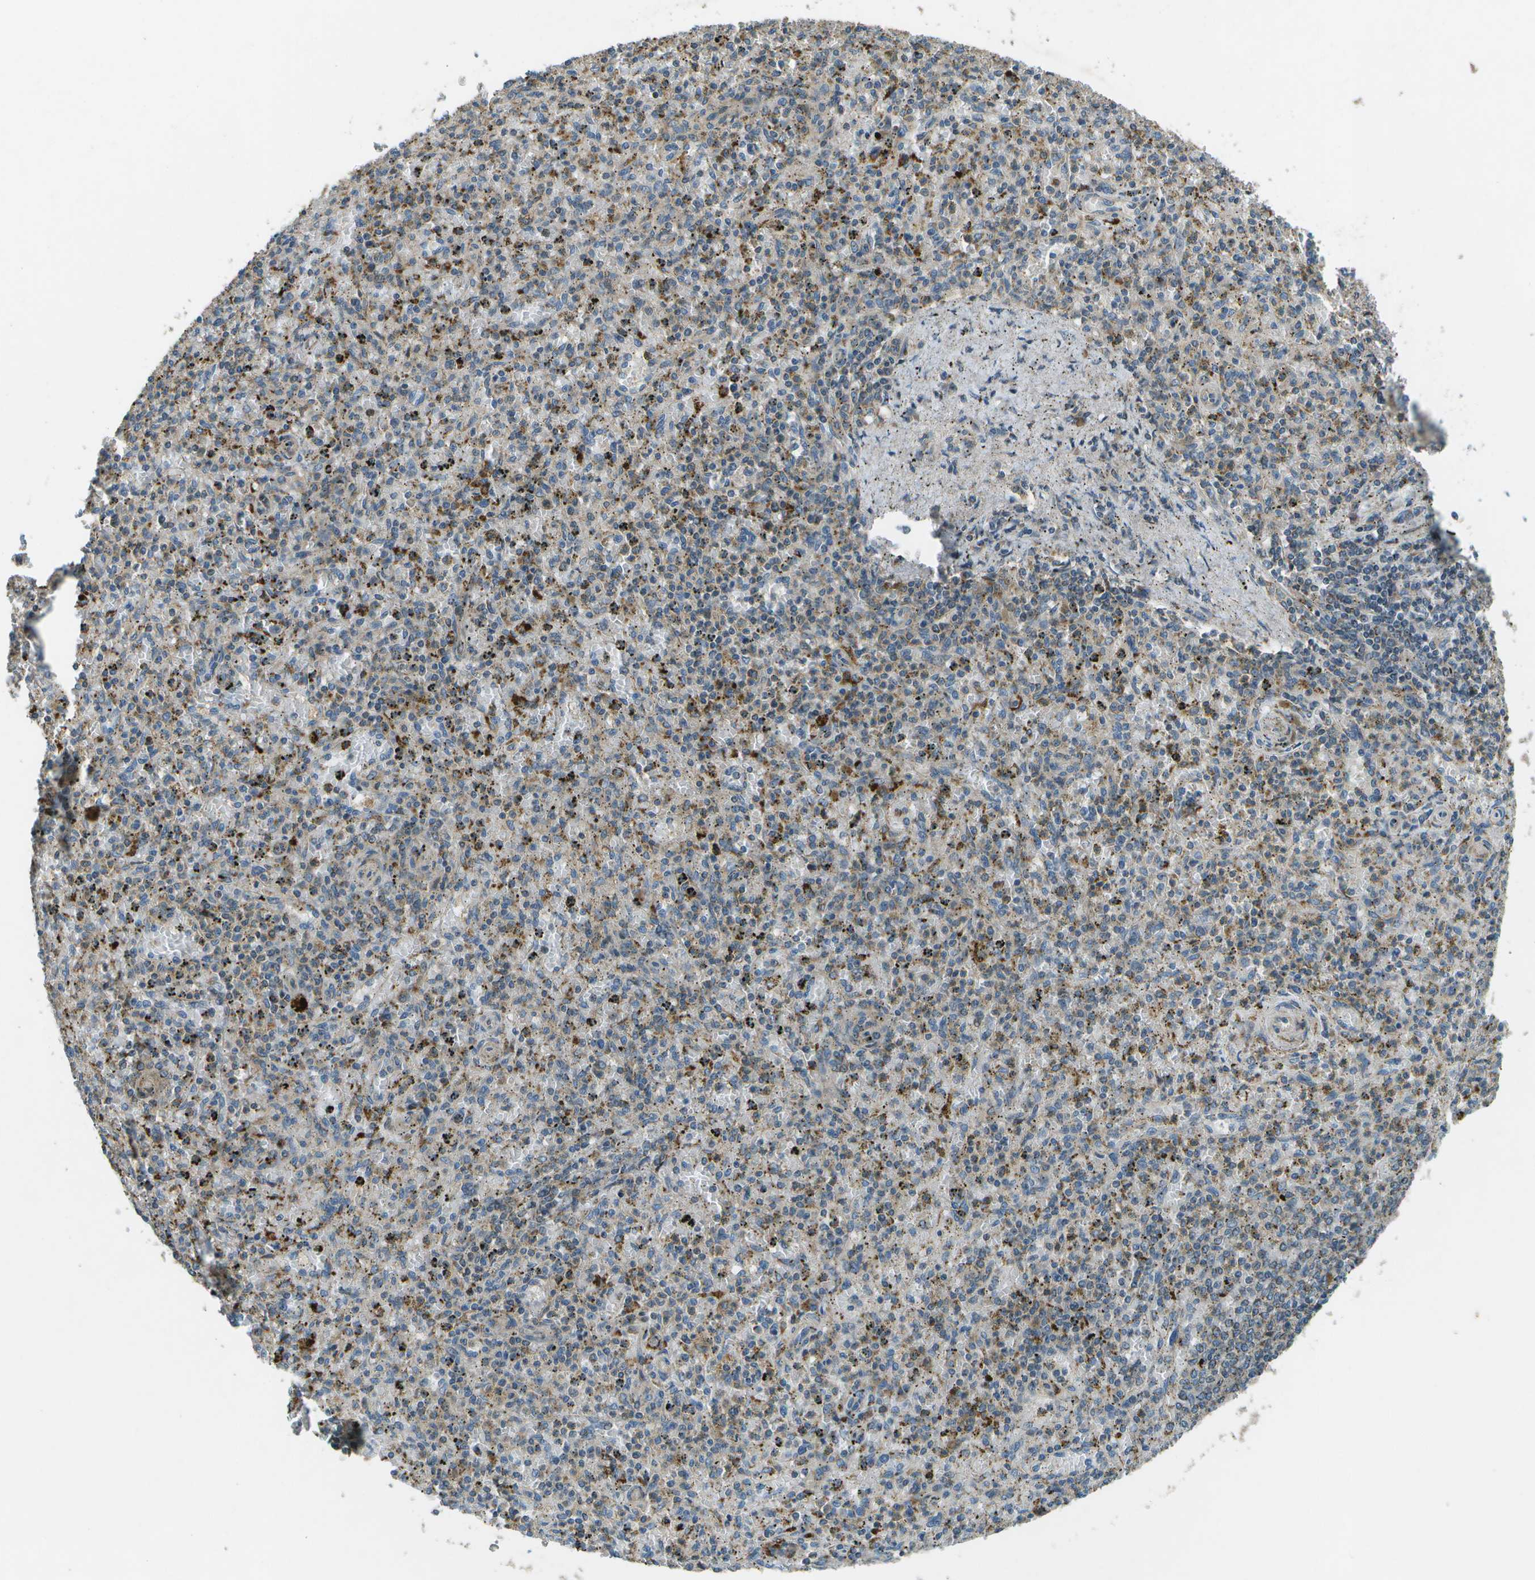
{"staining": {"intensity": "moderate", "quantity": "<25%", "location": "cytoplasmic/membranous"}, "tissue": "spleen", "cell_type": "Cells in red pulp", "image_type": "normal", "snomed": [{"axis": "morphology", "description": "Normal tissue, NOS"}, {"axis": "topography", "description": "Spleen"}], "caption": "A low amount of moderate cytoplasmic/membranous expression is present in approximately <25% of cells in red pulp in unremarkable spleen.", "gene": "PXYLP1", "patient": {"sex": "male", "age": 72}}